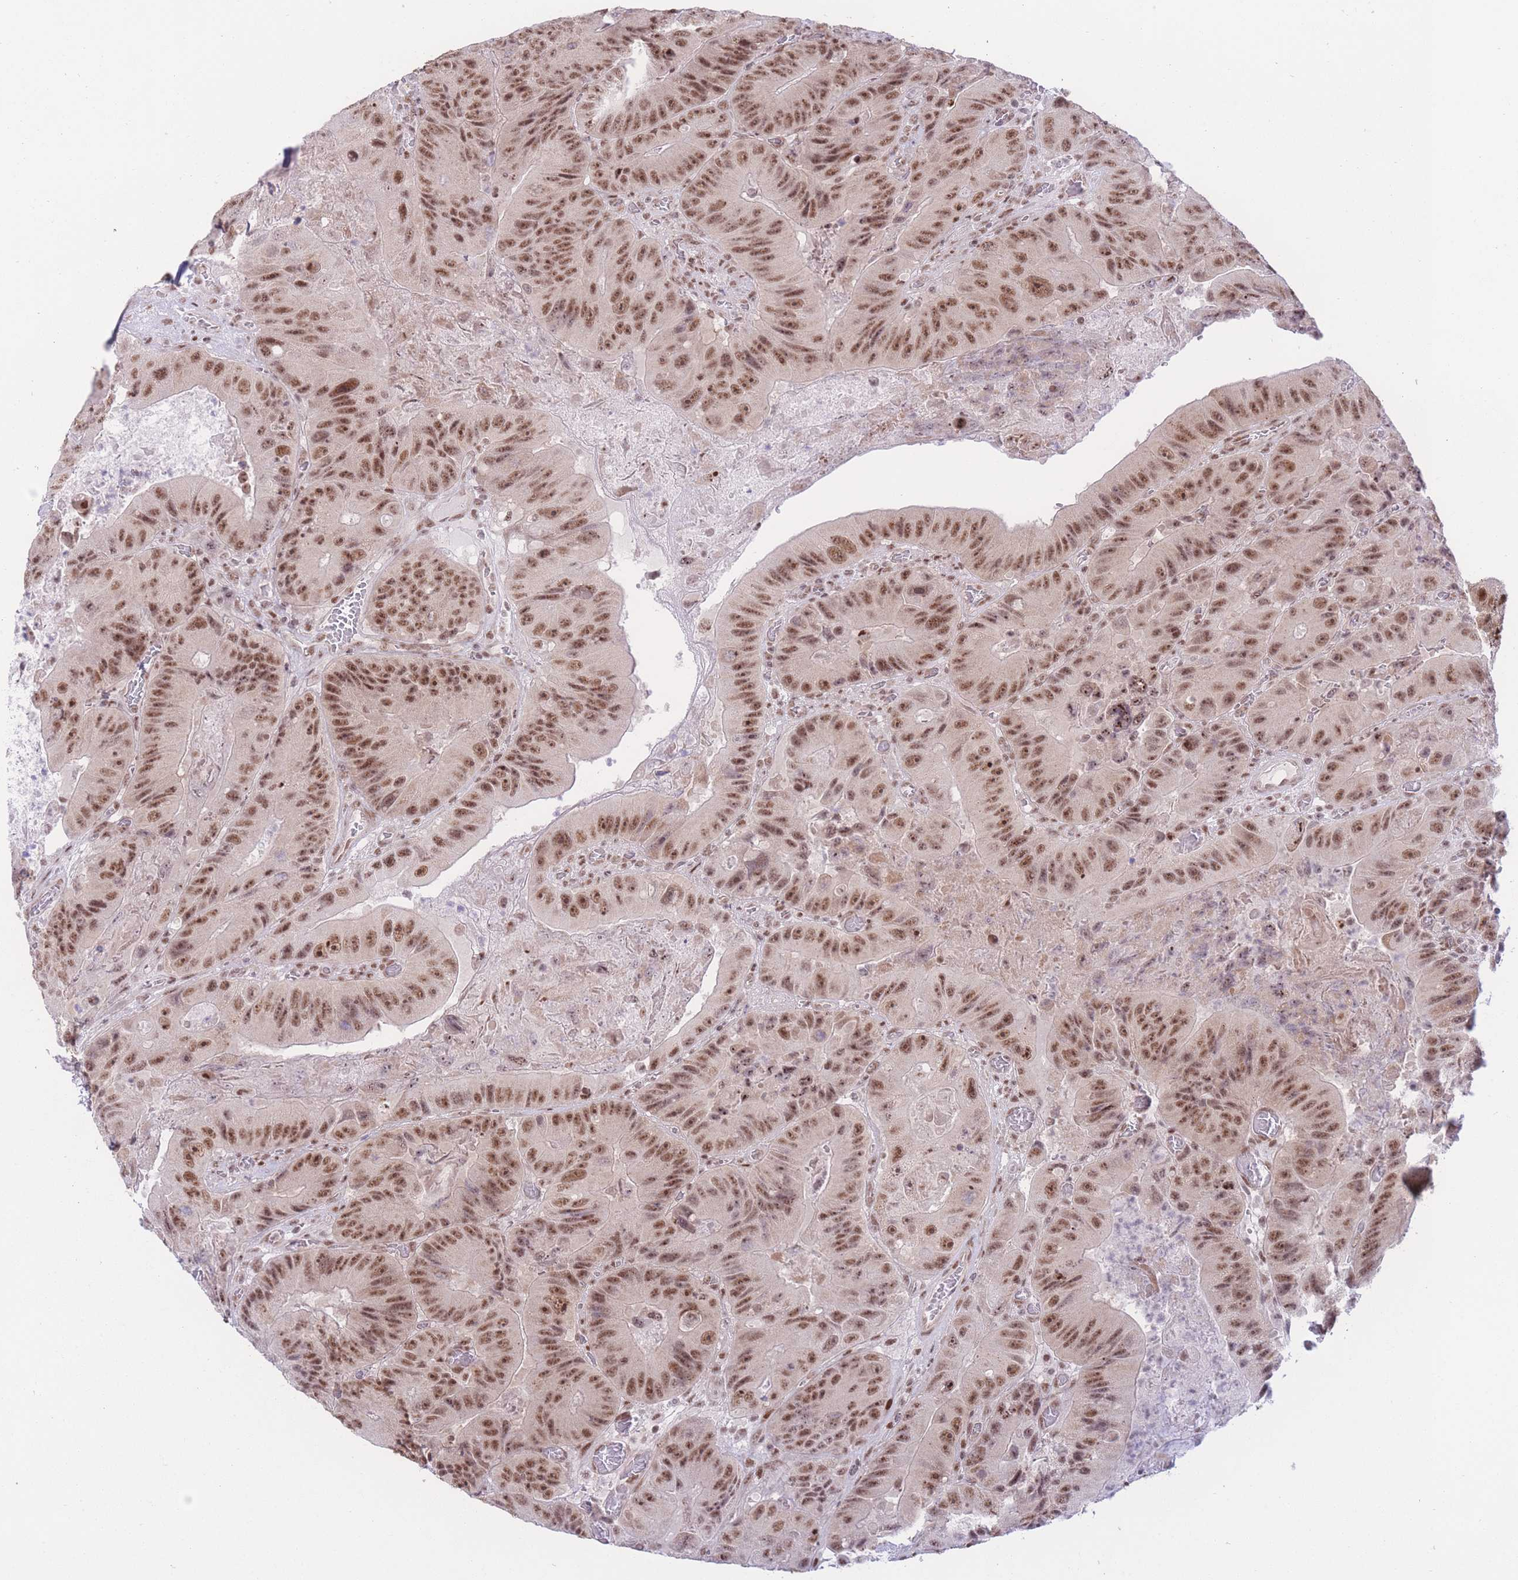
{"staining": {"intensity": "moderate", "quantity": ">75%", "location": "nuclear"}, "tissue": "colorectal cancer", "cell_type": "Tumor cells", "image_type": "cancer", "snomed": [{"axis": "morphology", "description": "Adenocarcinoma, NOS"}, {"axis": "topography", "description": "Colon"}], "caption": "Tumor cells show medium levels of moderate nuclear expression in approximately >75% of cells in human colorectal cancer (adenocarcinoma). Using DAB (3,3'-diaminobenzidine) (brown) and hematoxylin (blue) stains, captured at high magnification using brightfield microscopy.", "gene": "PCIF1", "patient": {"sex": "female", "age": 86}}